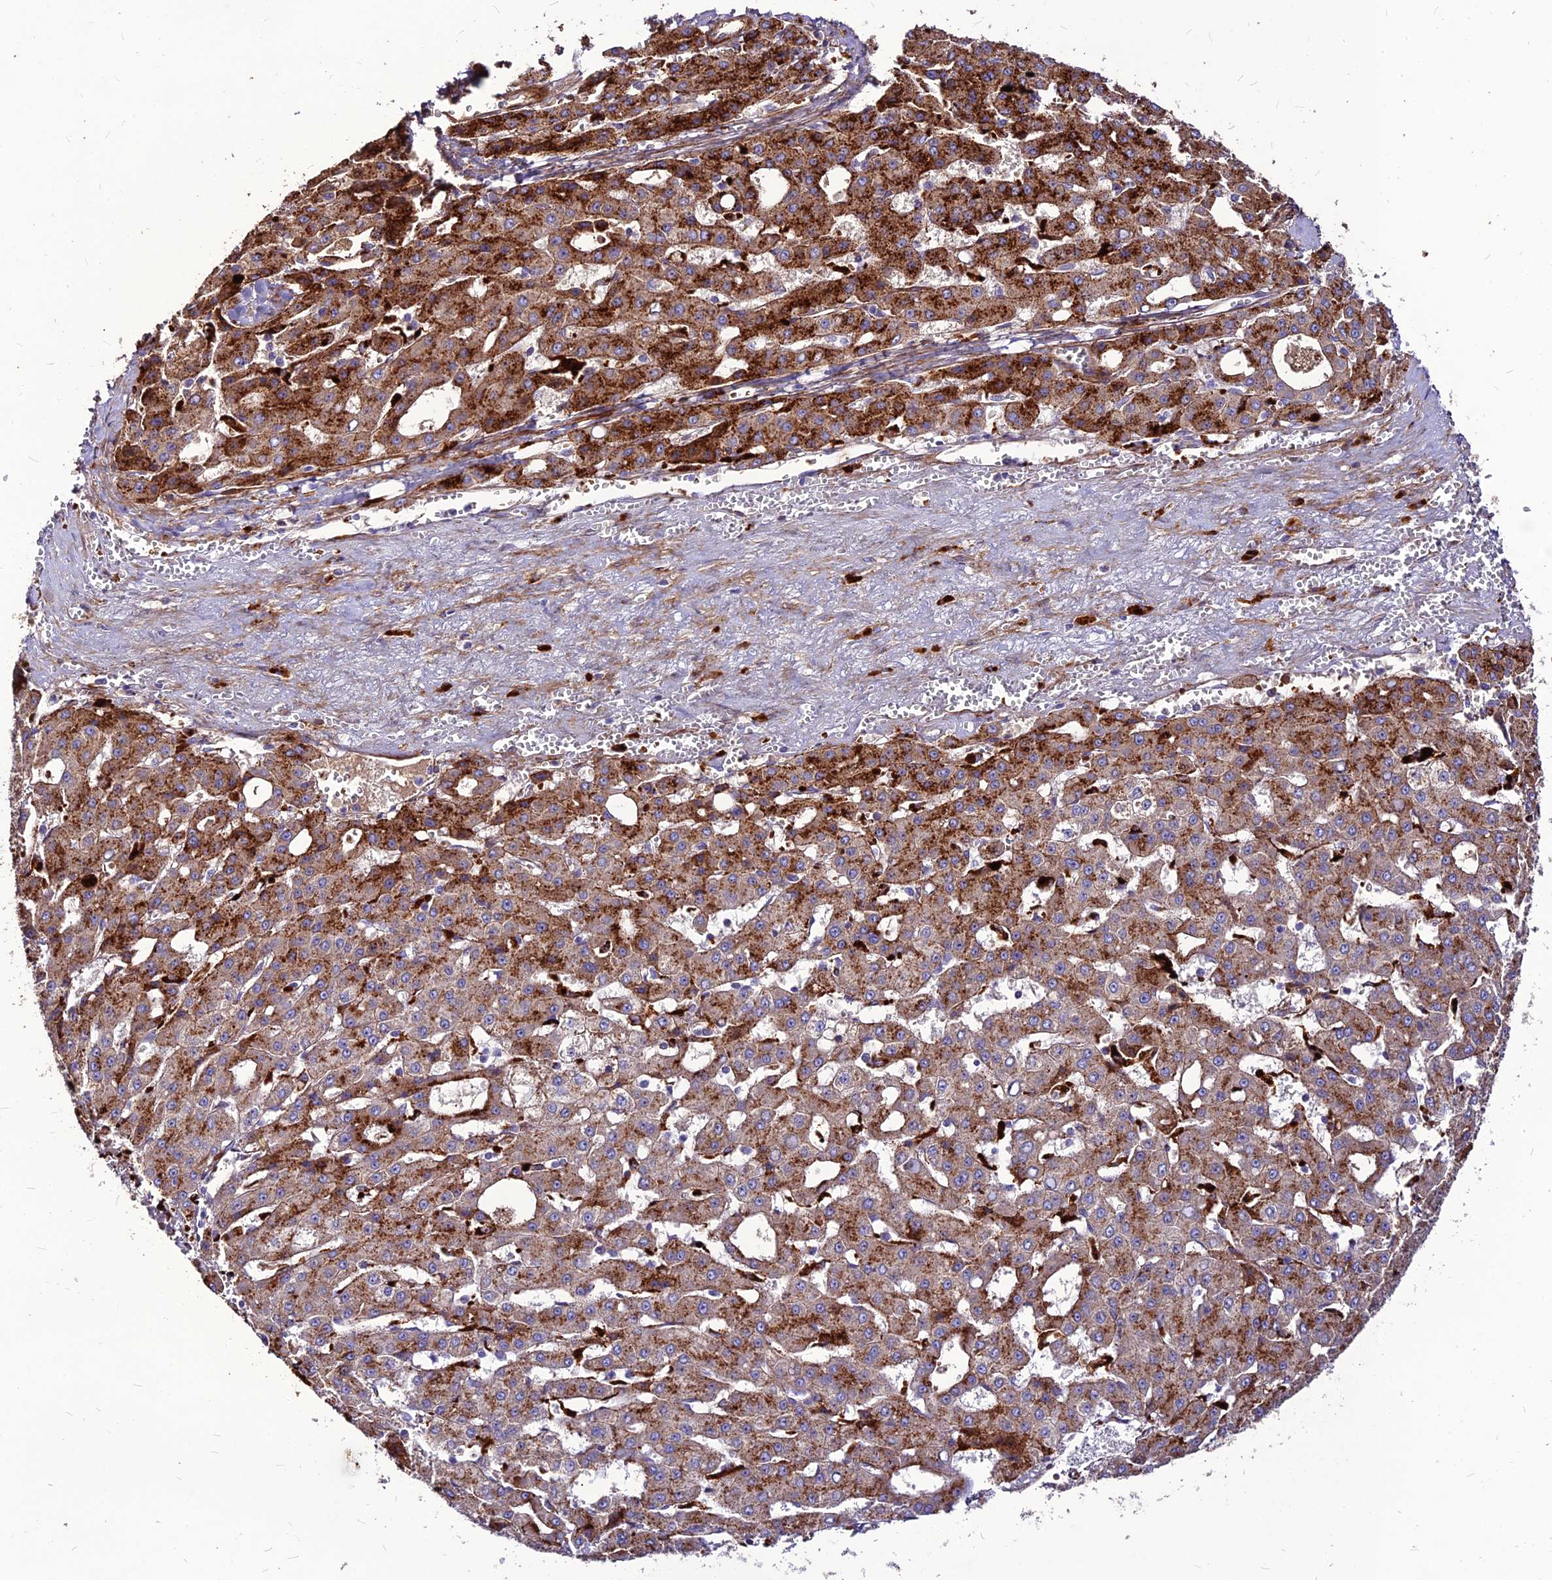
{"staining": {"intensity": "strong", "quantity": ">75%", "location": "cytoplasmic/membranous"}, "tissue": "liver cancer", "cell_type": "Tumor cells", "image_type": "cancer", "snomed": [{"axis": "morphology", "description": "Carcinoma, Hepatocellular, NOS"}, {"axis": "topography", "description": "Liver"}], "caption": "The micrograph demonstrates staining of liver cancer (hepatocellular carcinoma), revealing strong cytoplasmic/membranous protein expression (brown color) within tumor cells.", "gene": "RIMOC1", "patient": {"sex": "male", "age": 47}}